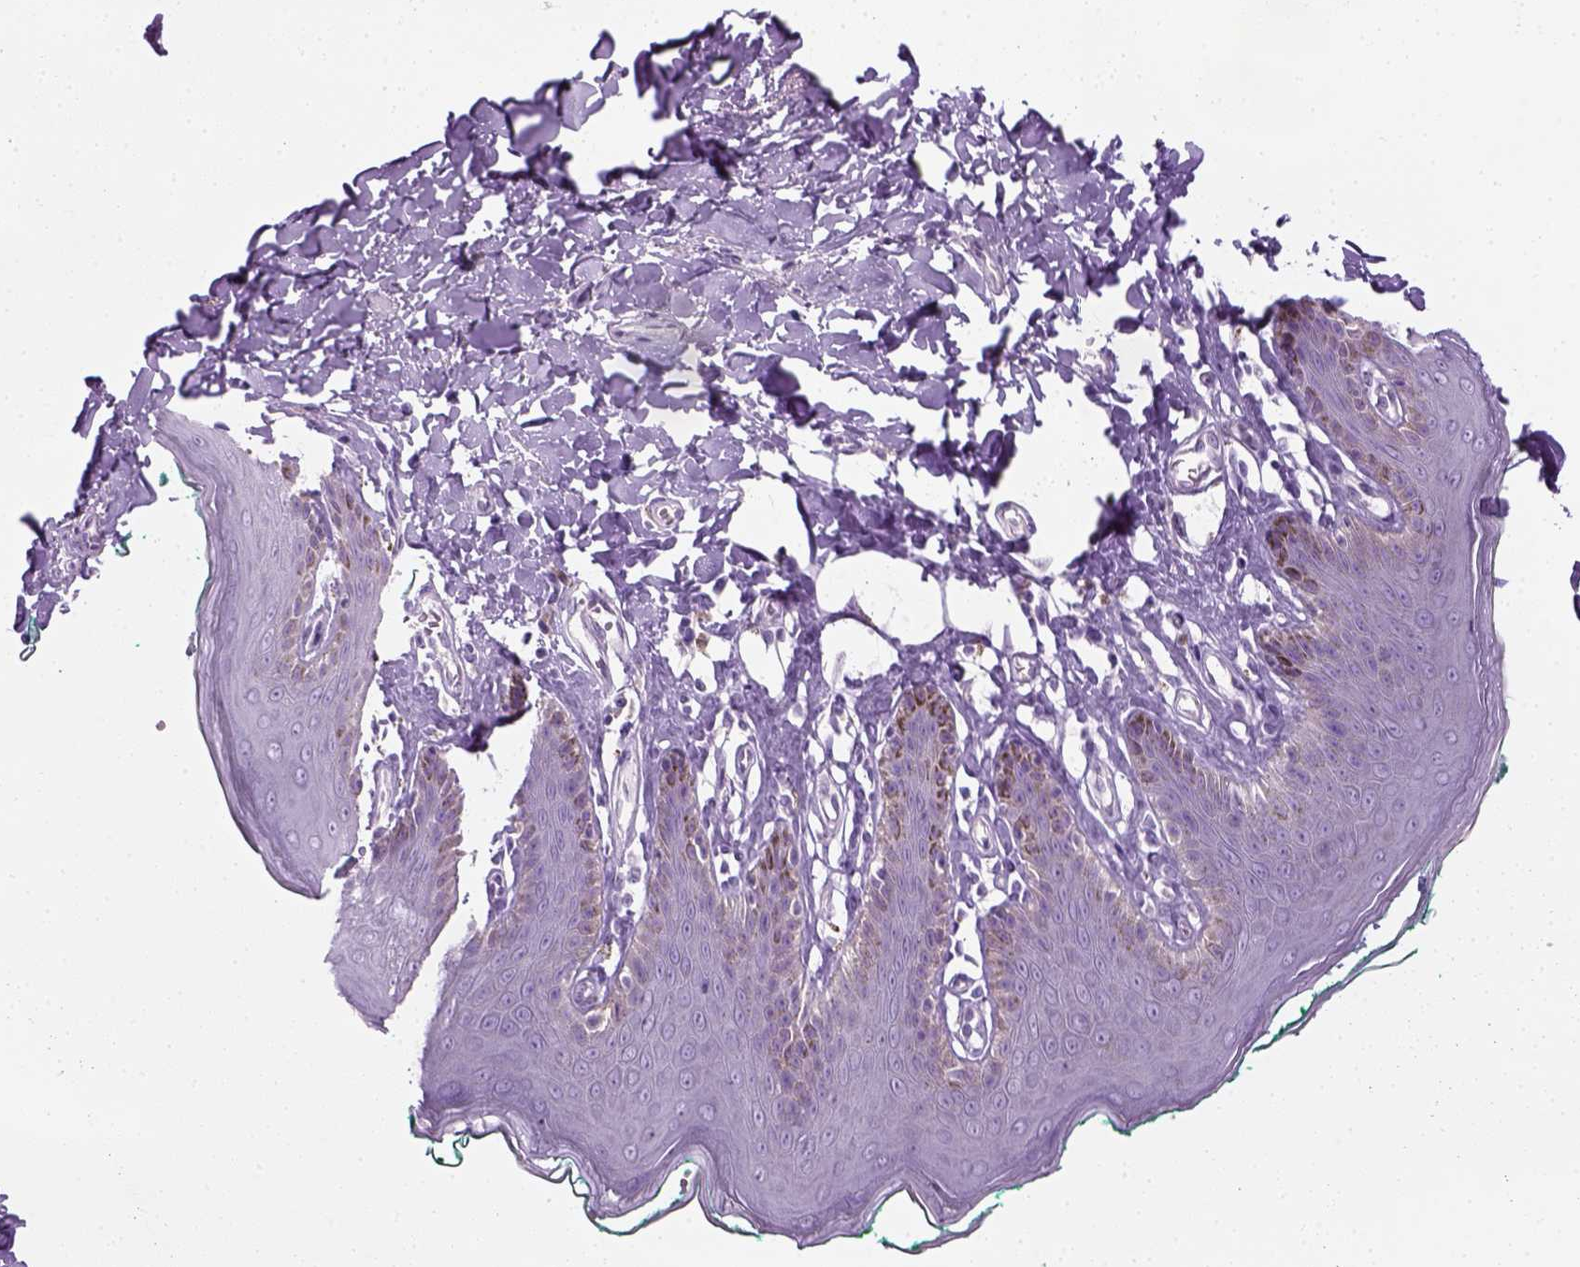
{"staining": {"intensity": "negative", "quantity": "none", "location": "none"}, "tissue": "skin", "cell_type": "Epidermal cells", "image_type": "normal", "snomed": [{"axis": "morphology", "description": "Normal tissue, NOS"}, {"axis": "topography", "description": "Vulva"}, {"axis": "topography", "description": "Peripheral nerve tissue"}], "caption": "High magnification brightfield microscopy of normal skin stained with DAB (3,3'-diaminobenzidine) (brown) and counterstained with hematoxylin (blue): epidermal cells show no significant expression. (DAB IHC, high magnification).", "gene": "CIBAR2", "patient": {"sex": "female", "age": 66}}